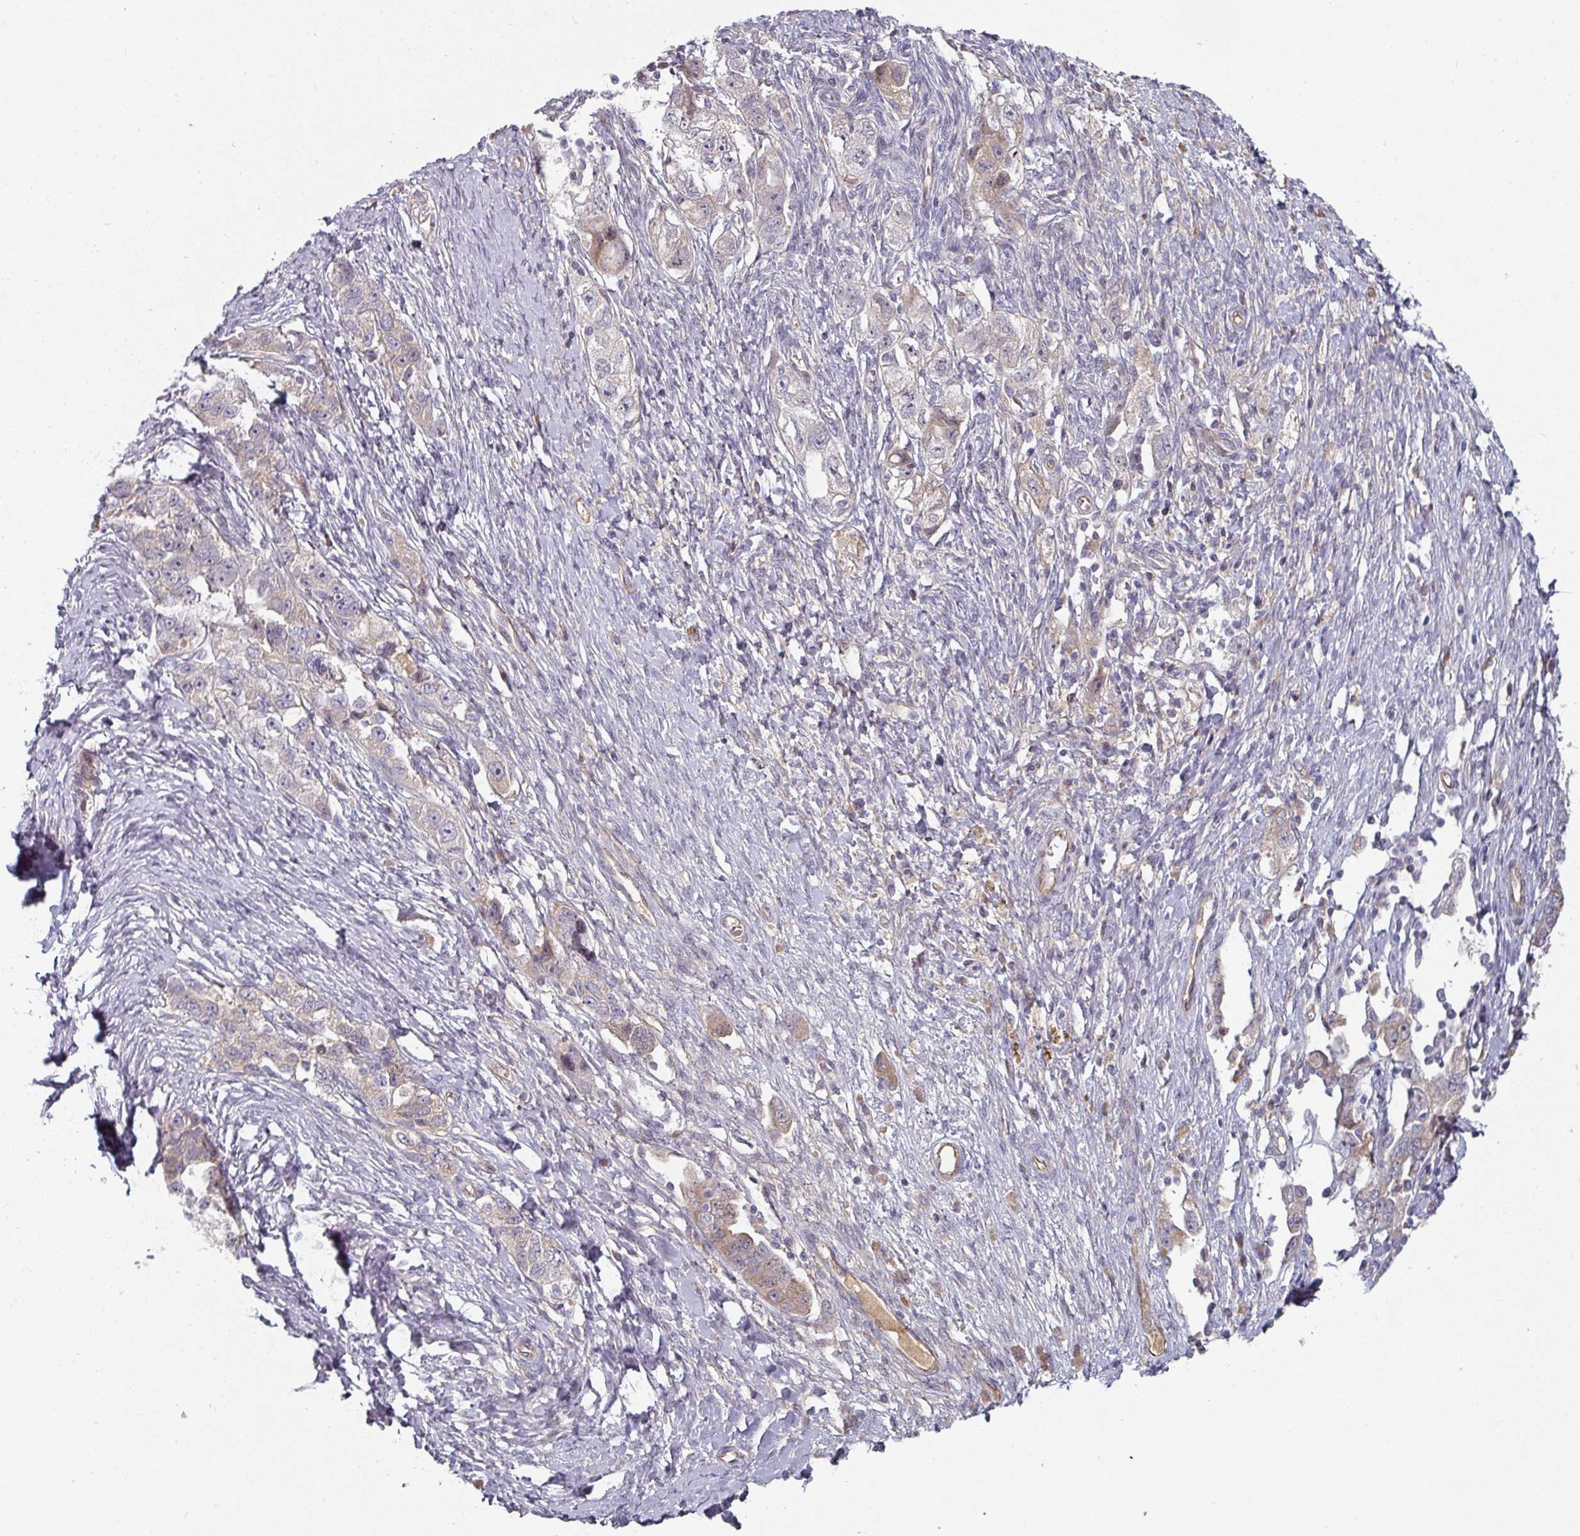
{"staining": {"intensity": "negative", "quantity": "none", "location": "none"}, "tissue": "ovarian cancer", "cell_type": "Tumor cells", "image_type": "cancer", "snomed": [{"axis": "morphology", "description": "Carcinoma, NOS"}, {"axis": "morphology", "description": "Cystadenocarcinoma, serous, NOS"}, {"axis": "topography", "description": "Ovary"}], "caption": "Ovarian cancer (carcinoma) was stained to show a protein in brown. There is no significant positivity in tumor cells.", "gene": "CEP78", "patient": {"sex": "female", "age": 69}}